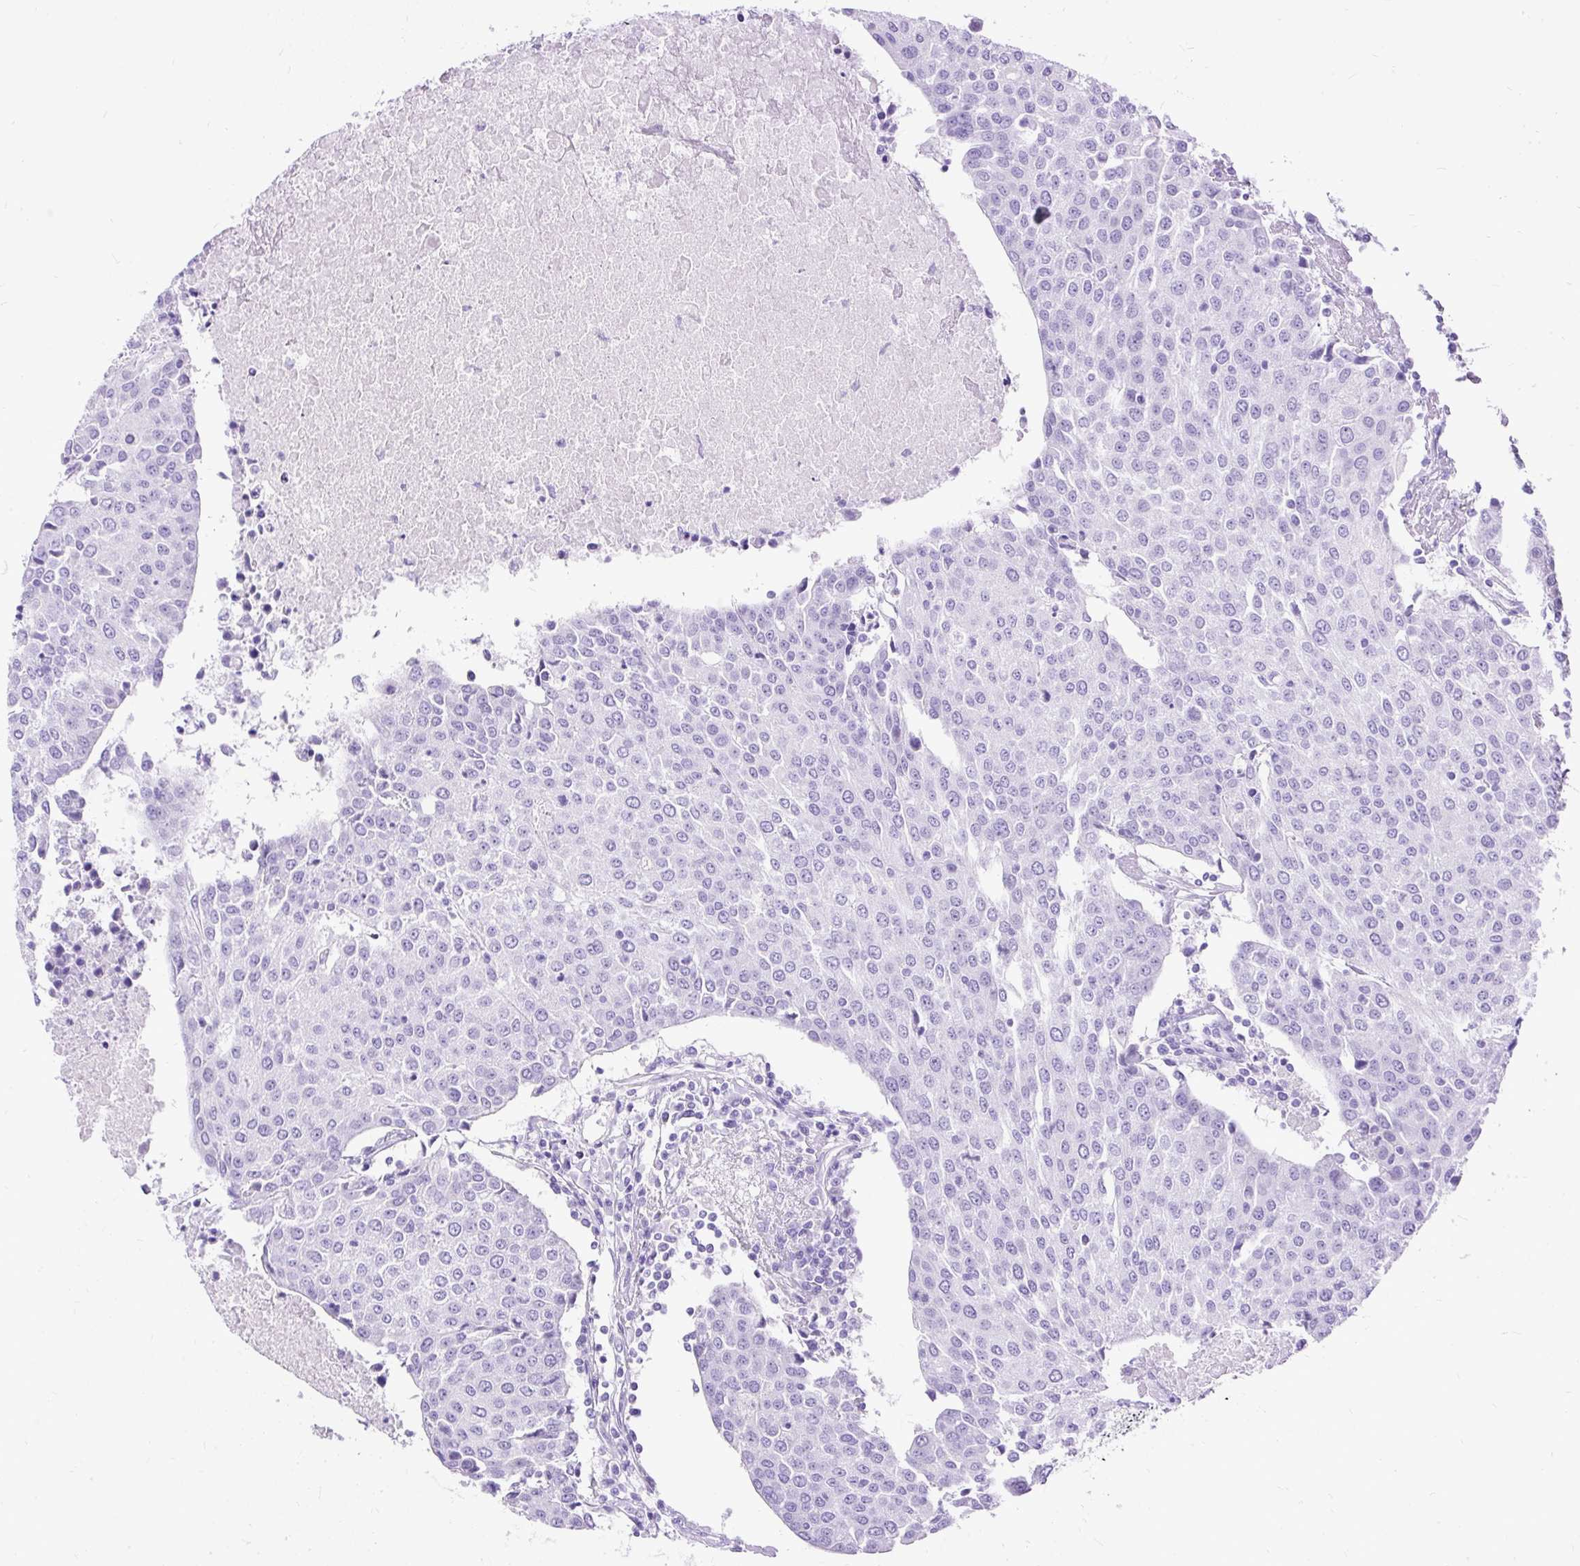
{"staining": {"intensity": "negative", "quantity": "none", "location": "none"}, "tissue": "urothelial cancer", "cell_type": "Tumor cells", "image_type": "cancer", "snomed": [{"axis": "morphology", "description": "Urothelial carcinoma, High grade"}, {"axis": "topography", "description": "Urinary bladder"}], "caption": "This is a image of IHC staining of urothelial cancer, which shows no positivity in tumor cells. (DAB (3,3'-diaminobenzidine) immunohistochemistry (IHC) visualized using brightfield microscopy, high magnification).", "gene": "HEY1", "patient": {"sex": "female", "age": 85}}